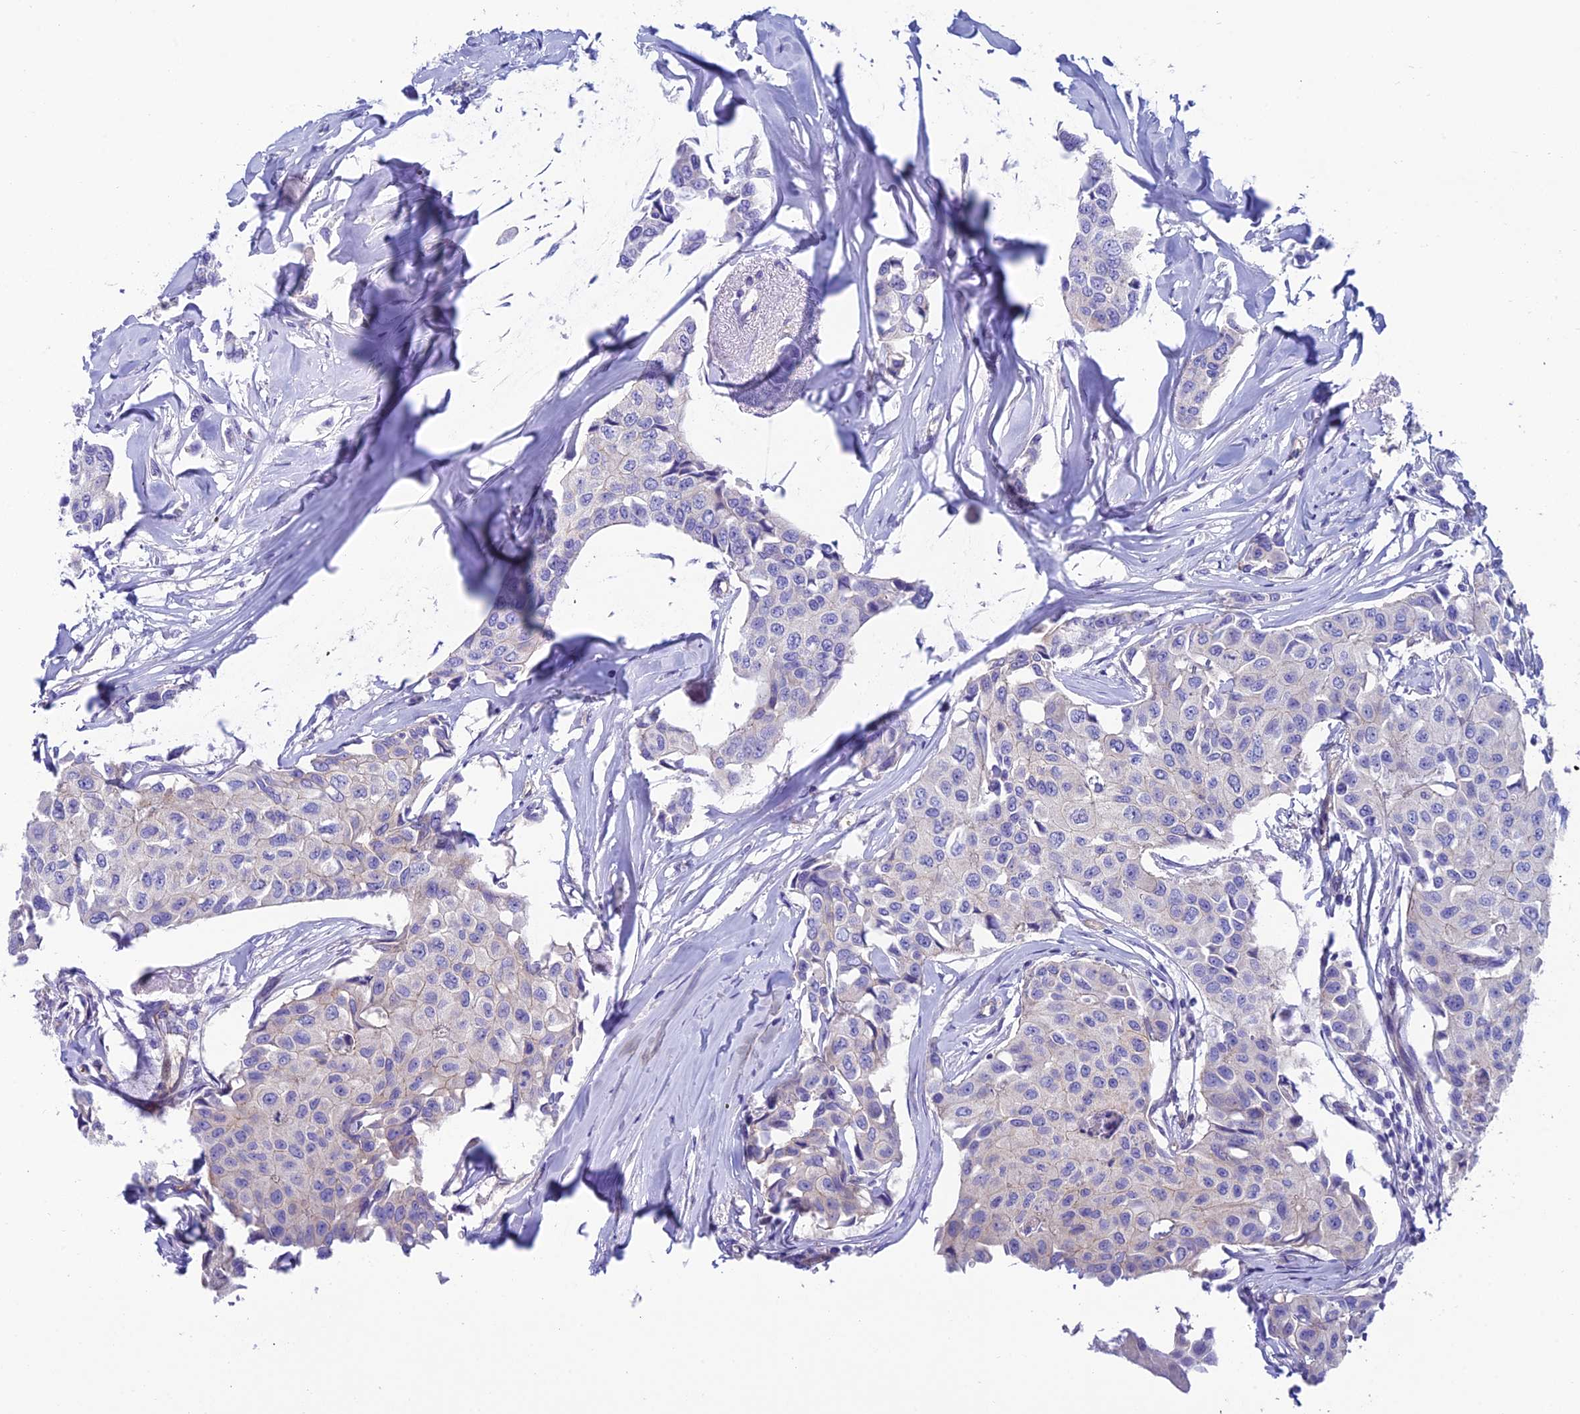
{"staining": {"intensity": "negative", "quantity": "none", "location": "none"}, "tissue": "breast cancer", "cell_type": "Tumor cells", "image_type": "cancer", "snomed": [{"axis": "morphology", "description": "Duct carcinoma"}, {"axis": "topography", "description": "Breast"}], "caption": "Tumor cells are negative for brown protein staining in infiltrating ductal carcinoma (breast).", "gene": "PPFIA3", "patient": {"sex": "female", "age": 80}}